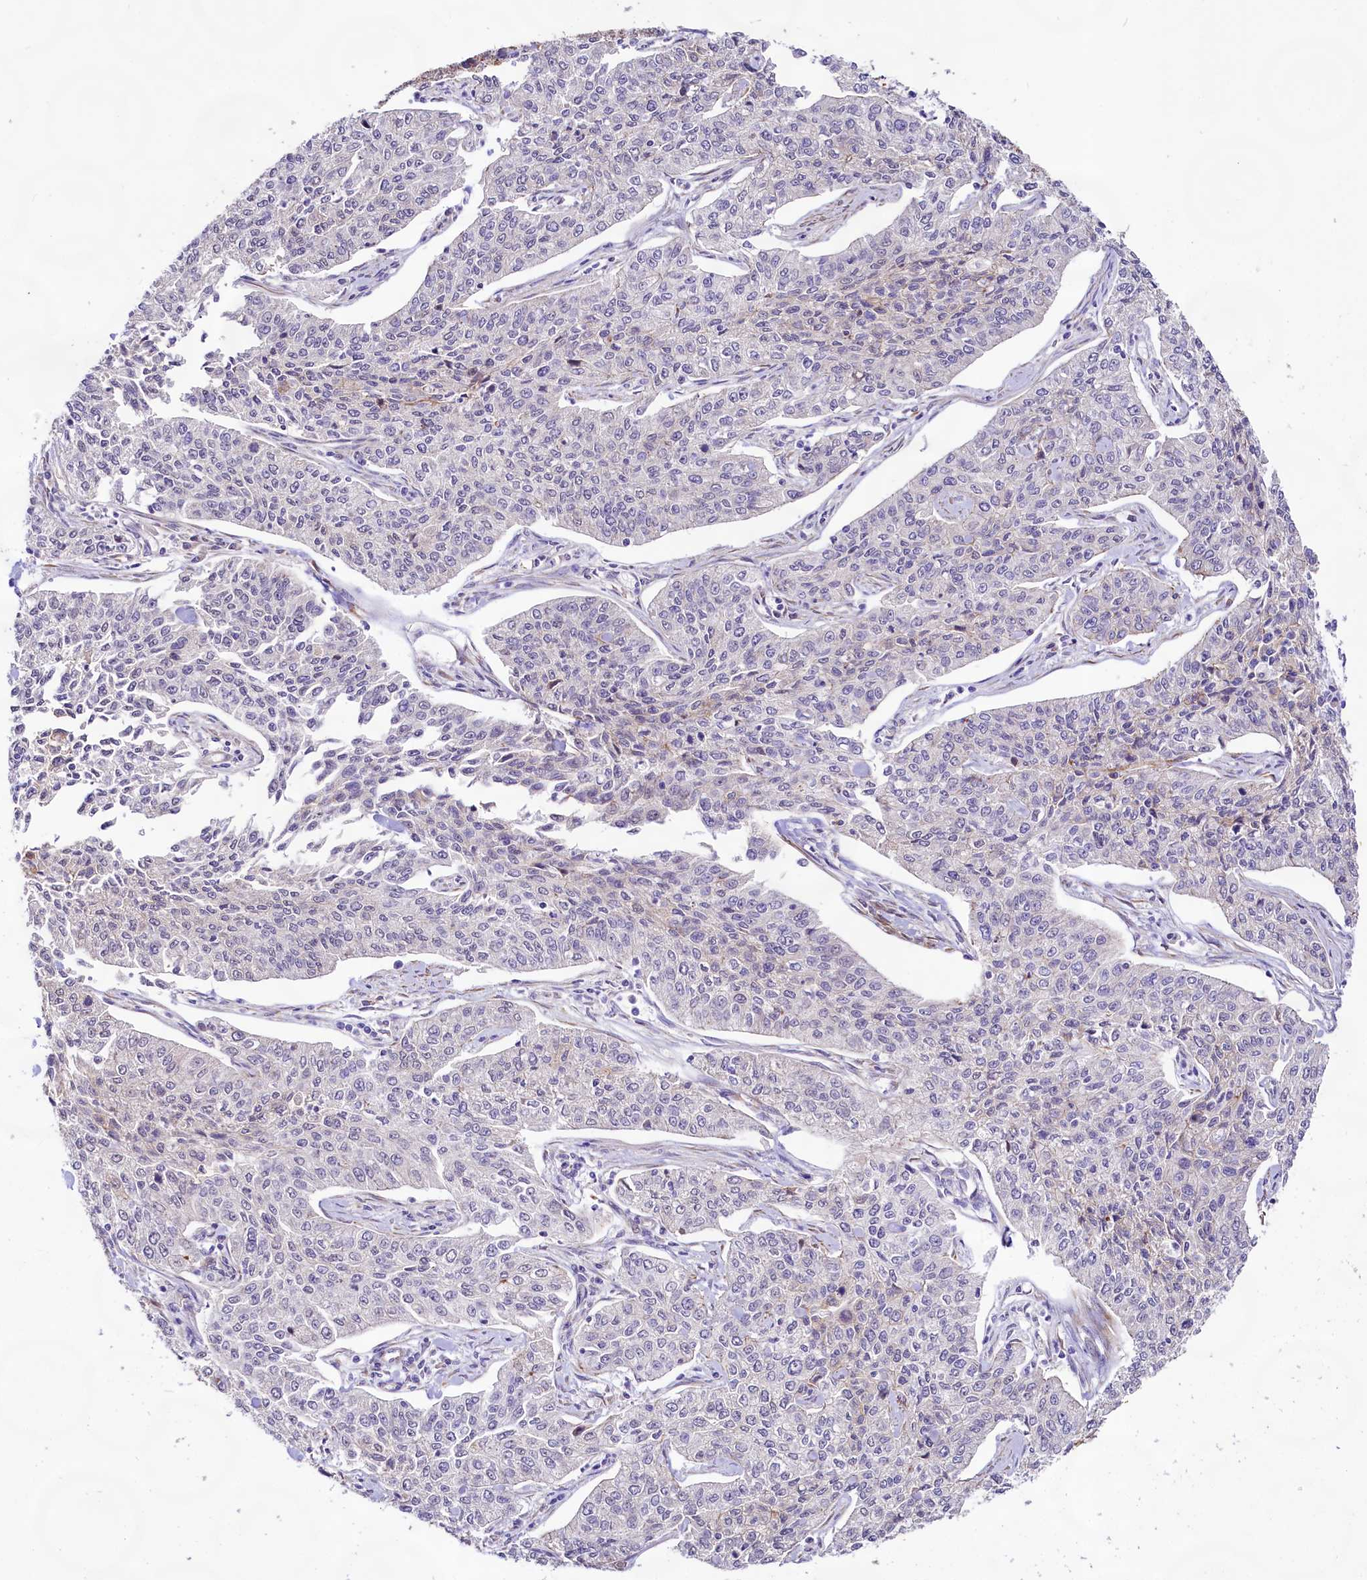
{"staining": {"intensity": "negative", "quantity": "none", "location": "none"}, "tissue": "cervical cancer", "cell_type": "Tumor cells", "image_type": "cancer", "snomed": [{"axis": "morphology", "description": "Squamous cell carcinoma, NOS"}, {"axis": "topography", "description": "Cervix"}], "caption": "This is a photomicrograph of immunohistochemistry staining of squamous cell carcinoma (cervical), which shows no positivity in tumor cells.", "gene": "VPS11", "patient": {"sex": "female", "age": 35}}